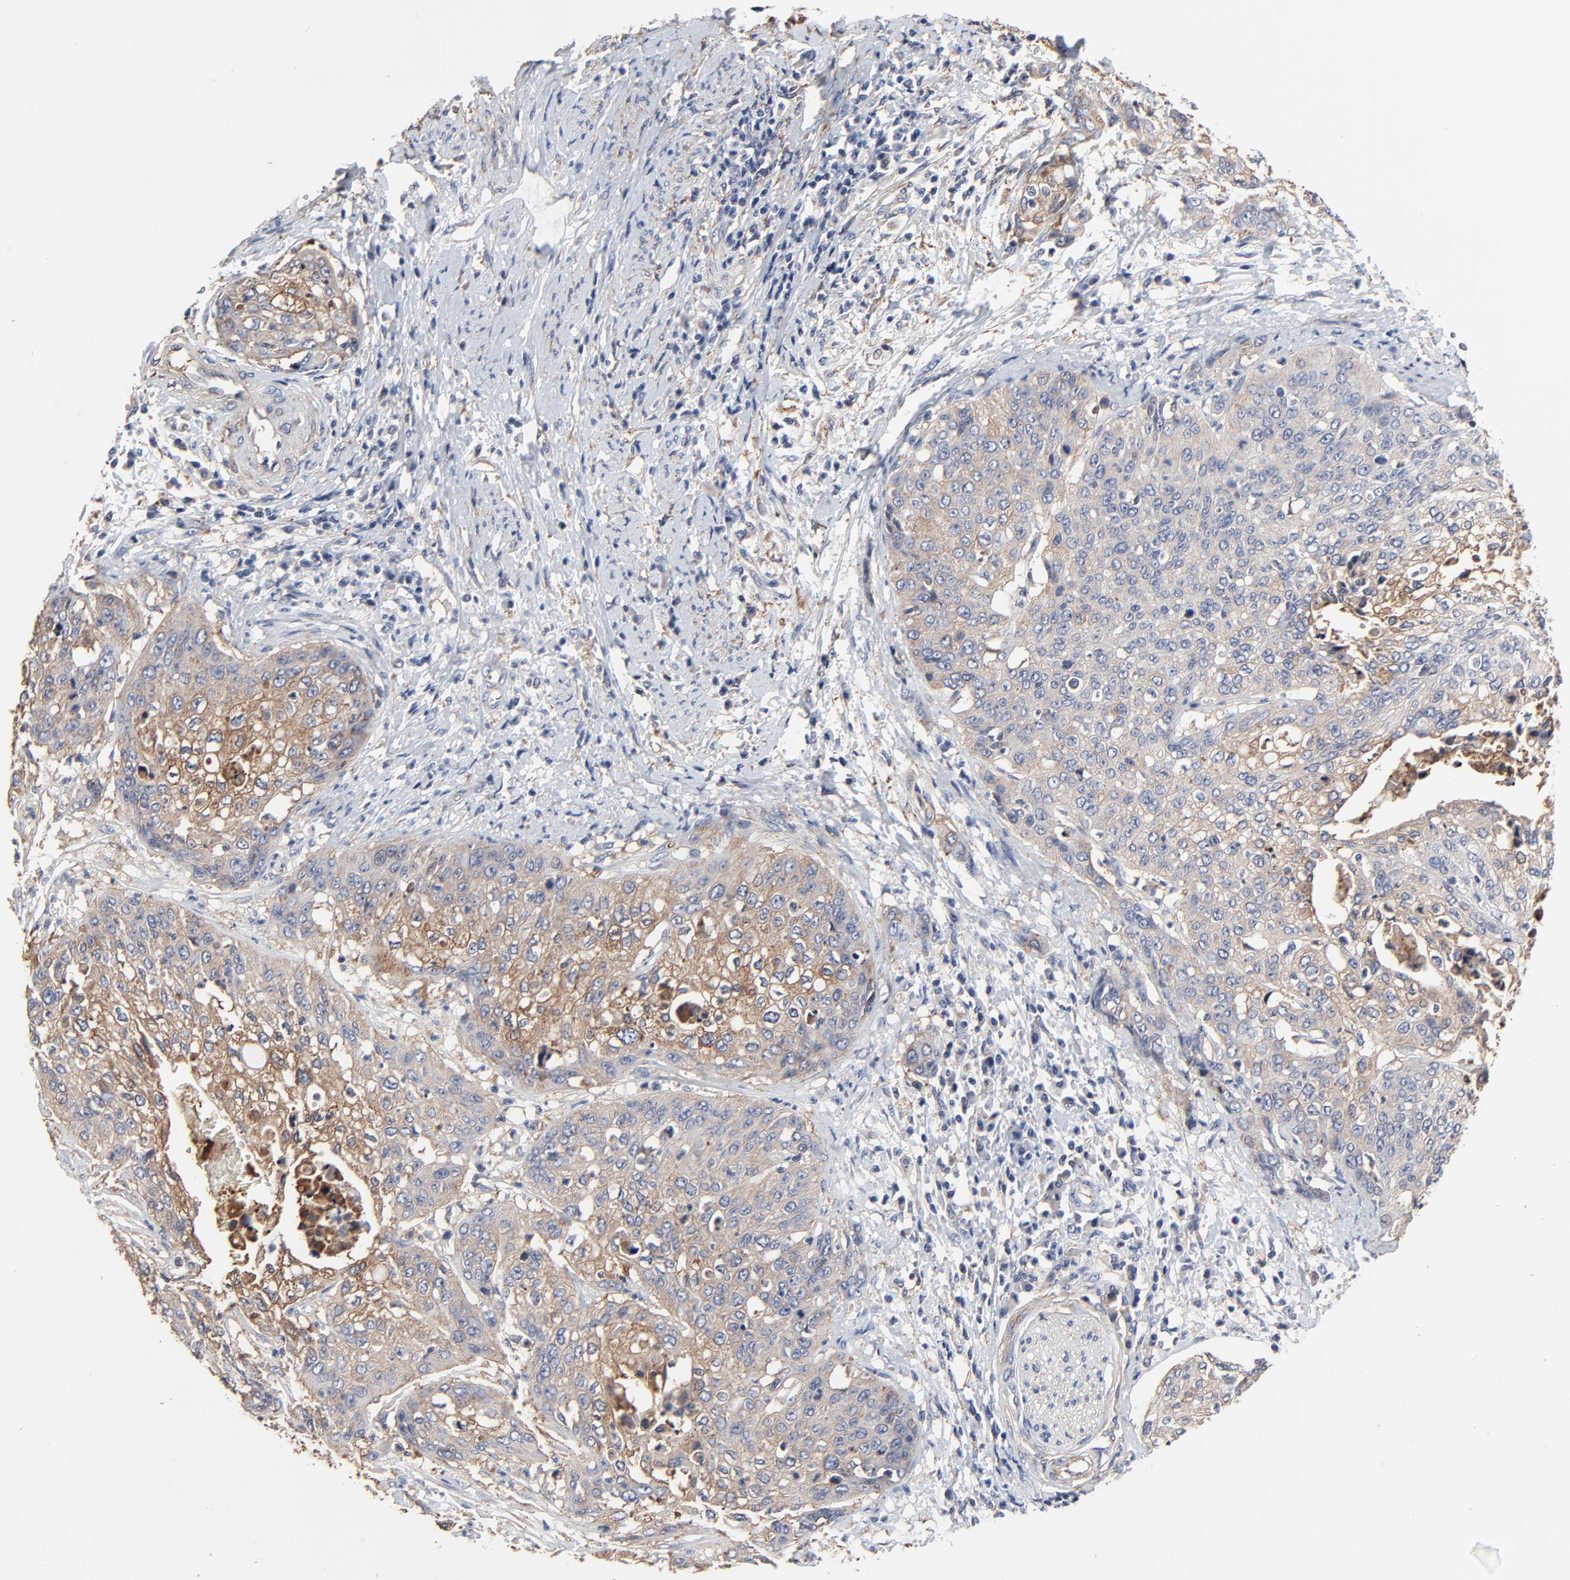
{"staining": {"intensity": "moderate", "quantity": ">75%", "location": "cytoplasmic/membranous"}, "tissue": "cervical cancer", "cell_type": "Tumor cells", "image_type": "cancer", "snomed": [{"axis": "morphology", "description": "Squamous cell carcinoma, NOS"}, {"axis": "topography", "description": "Cervix"}], "caption": "IHC photomicrograph of cervical cancer (squamous cell carcinoma) stained for a protein (brown), which exhibits medium levels of moderate cytoplasmic/membranous expression in approximately >75% of tumor cells.", "gene": "NXF3", "patient": {"sex": "female", "age": 41}}